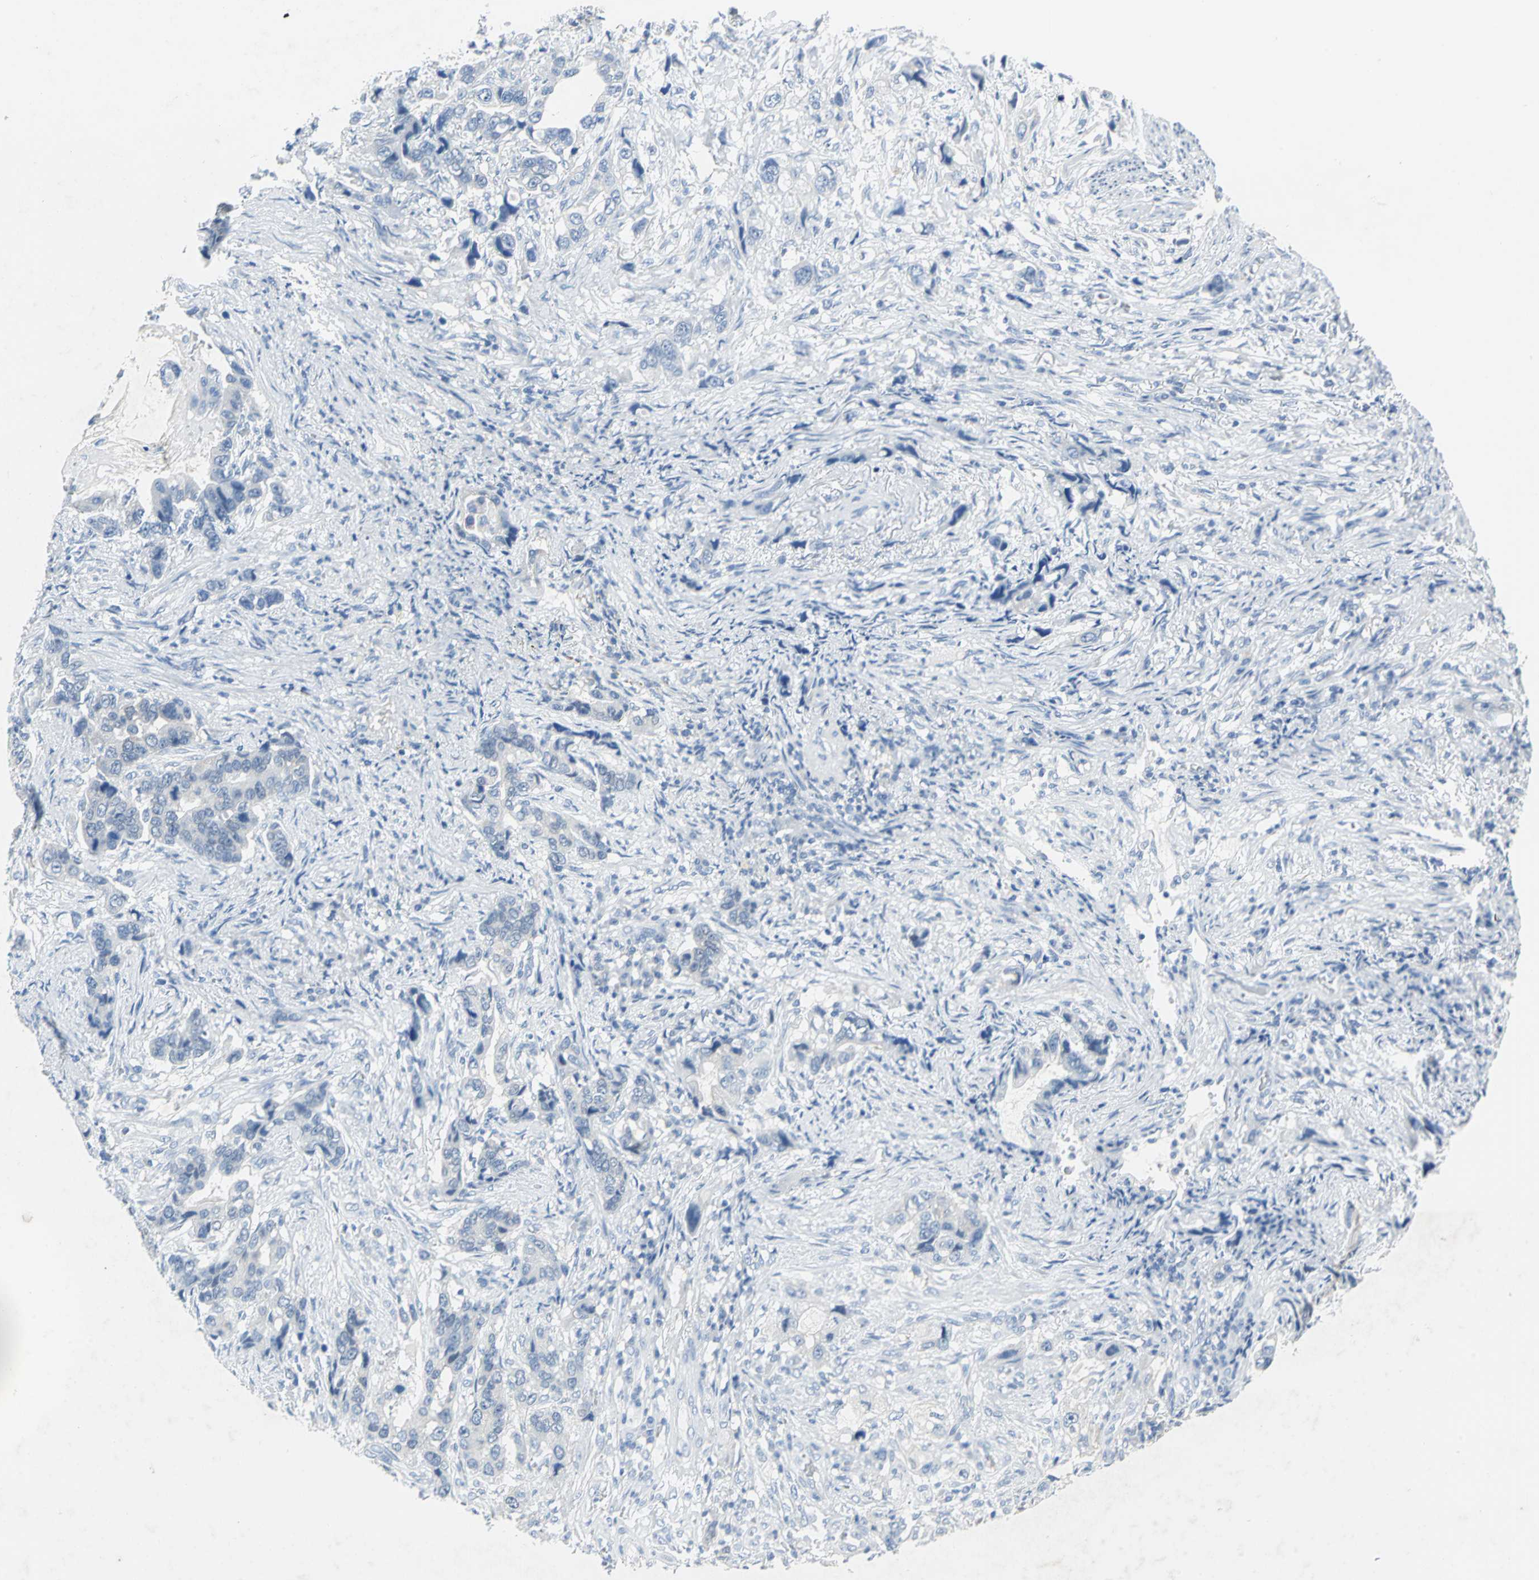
{"staining": {"intensity": "negative", "quantity": "none", "location": "none"}, "tissue": "stomach cancer", "cell_type": "Tumor cells", "image_type": "cancer", "snomed": [{"axis": "morphology", "description": "Adenocarcinoma, NOS"}, {"axis": "topography", "description": "Stomach, lower"}], "caption": "Immunohistochemistry histopathology image of human stomach cancer stained for a protein (brown), which demonstrates no positivity in tumor cells. (Immunohistochemistry, brightfield microscopy, high magnification).", "gene": "SFN", "patient": {"sex": "female", "age": 93}}